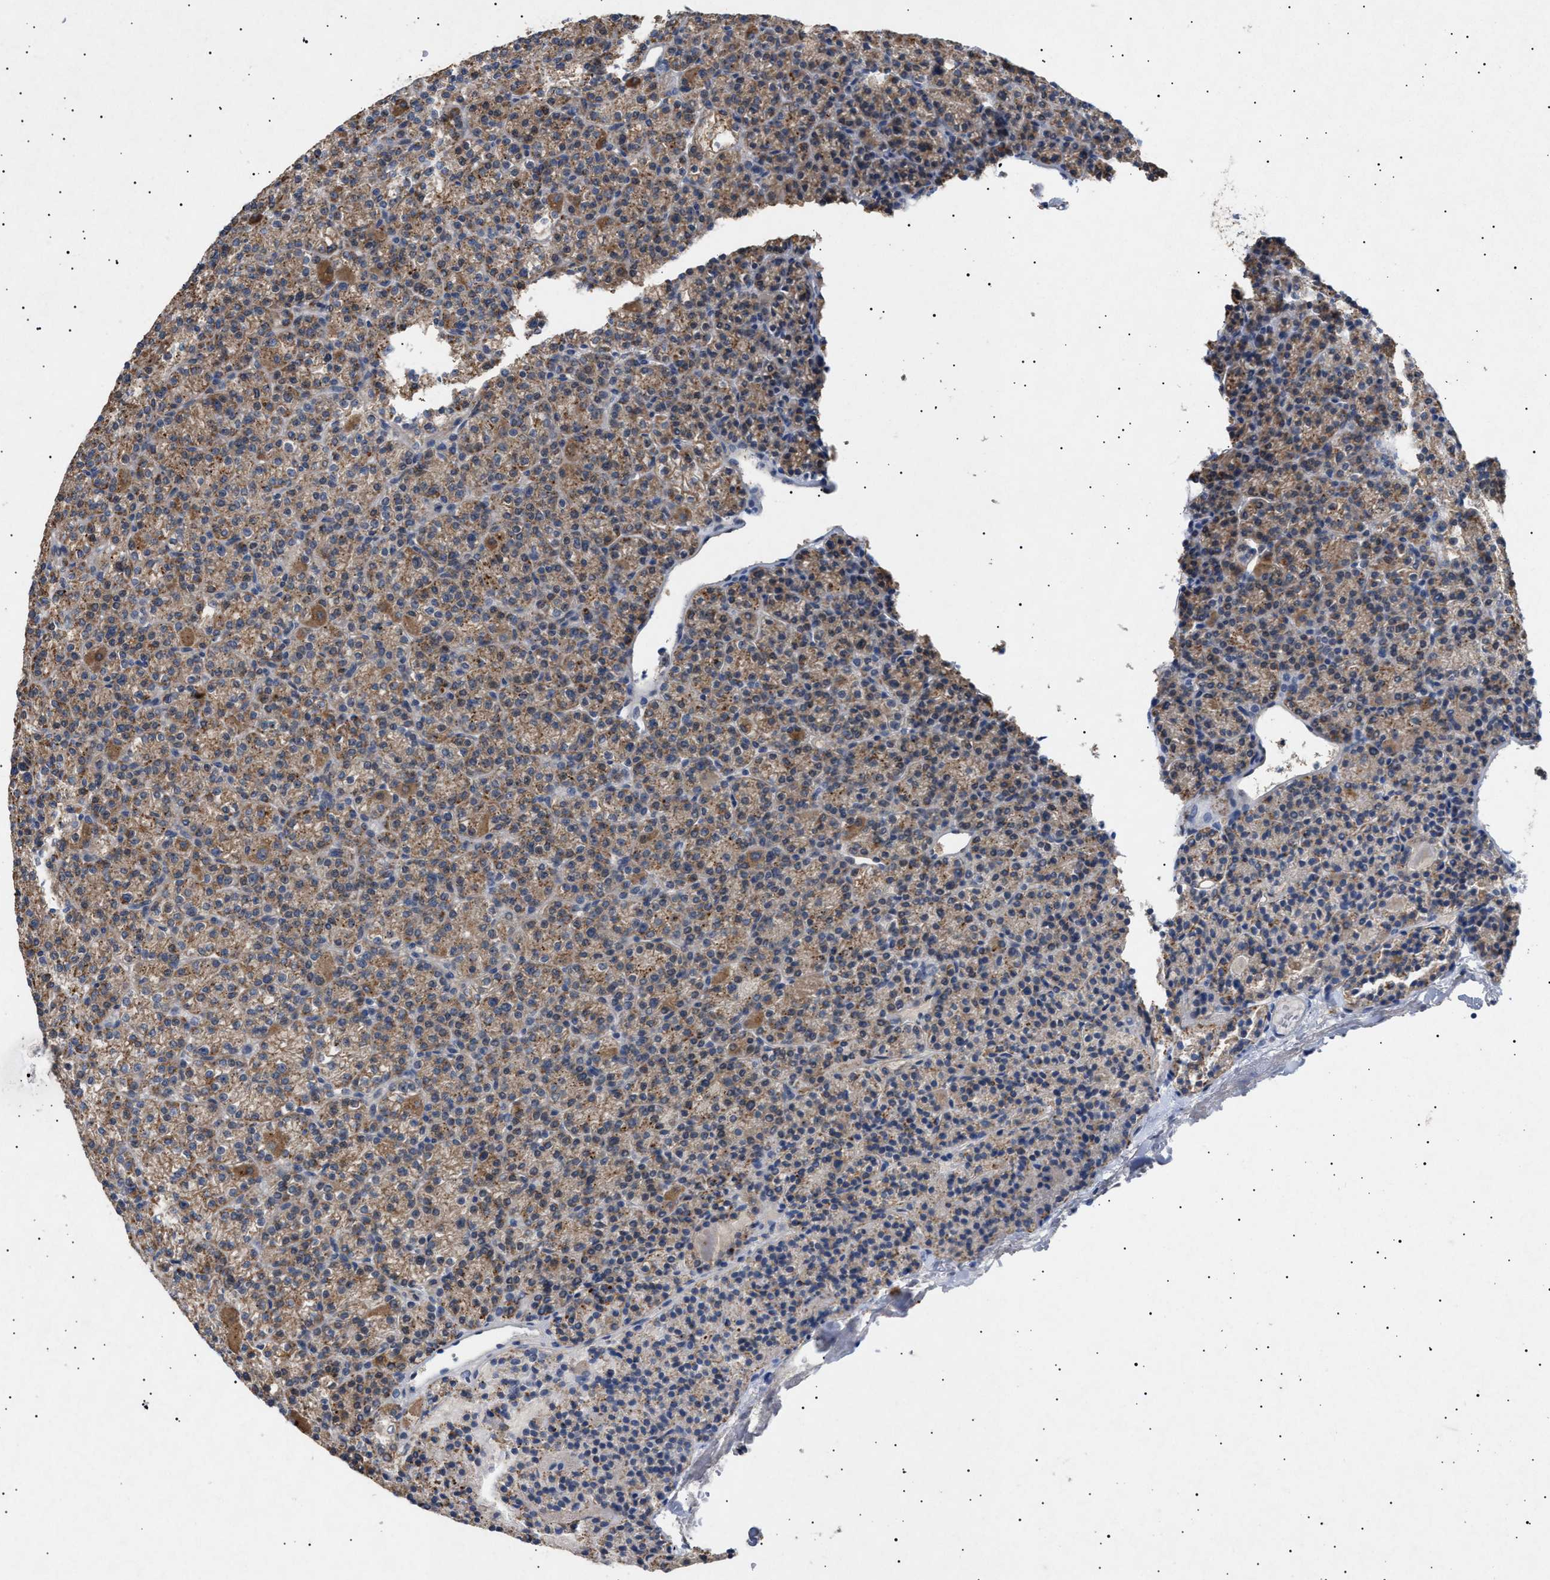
{"staining": {"intensity": "strong", "quantity": ">75%", "location": "cytoplasmic/membranous"}, "tissue": "parathyroid gland", "cell_type": "Glandular cells", "image_type": "normal", "snomed": [{"axis": "morphology", "description": "Normal tissue, NOS"}, {"axis": "morphology", "description": "Adenoma, NOS"}, {"axis": "topography", "description": "Parathyroid gland"}], "caption": "Human parathyroid gland stained for a protein (brown) reveals strong cytoplasmic/membranous positive staining in approximately >75% of glandular cells.", "gene": "SIRT5", "patient": {"sex": "female", "age": 64}}